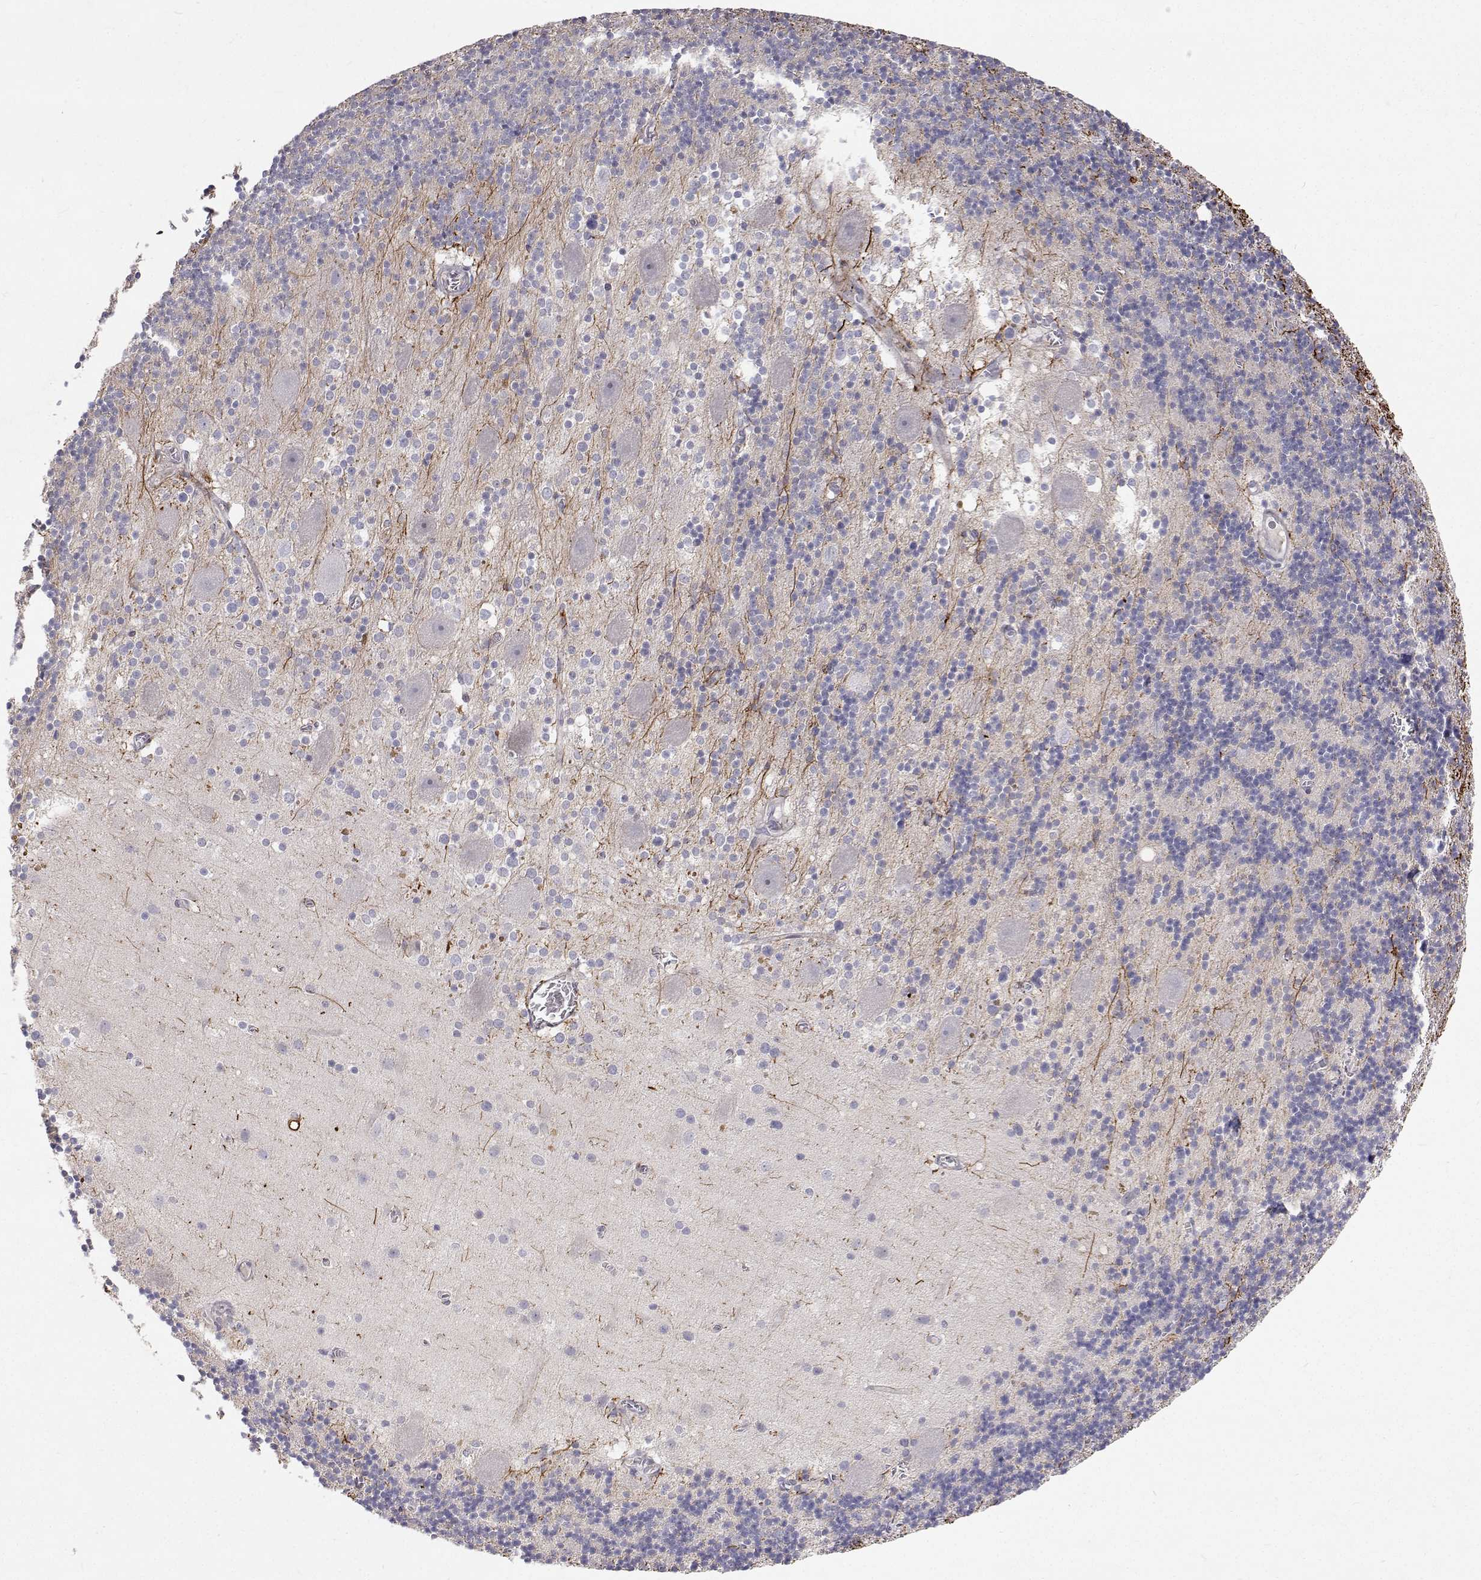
{"staining": {"intensity": "negative", "quantity": "none", "location": "none"}, "tissue": "cerebellum", "cell_type": "Cells in granular layer", "image_type": "normal", "snomed": [{"axis": "morphology", "description": "Normal tissue, NOS"}, {"axis": "topography", "description": "Cerebellum"}], "caption": "Micrograph shows no protein positivity in cells in granular layer of unremarkable cerebellum. Brightfield microscopy of immunohistochemistry stained with DAB (brown) and hematoxylin (blue), captured at high magnification.", "gene": "MYPN", "patient": {"sex": "male", "age": 70}}